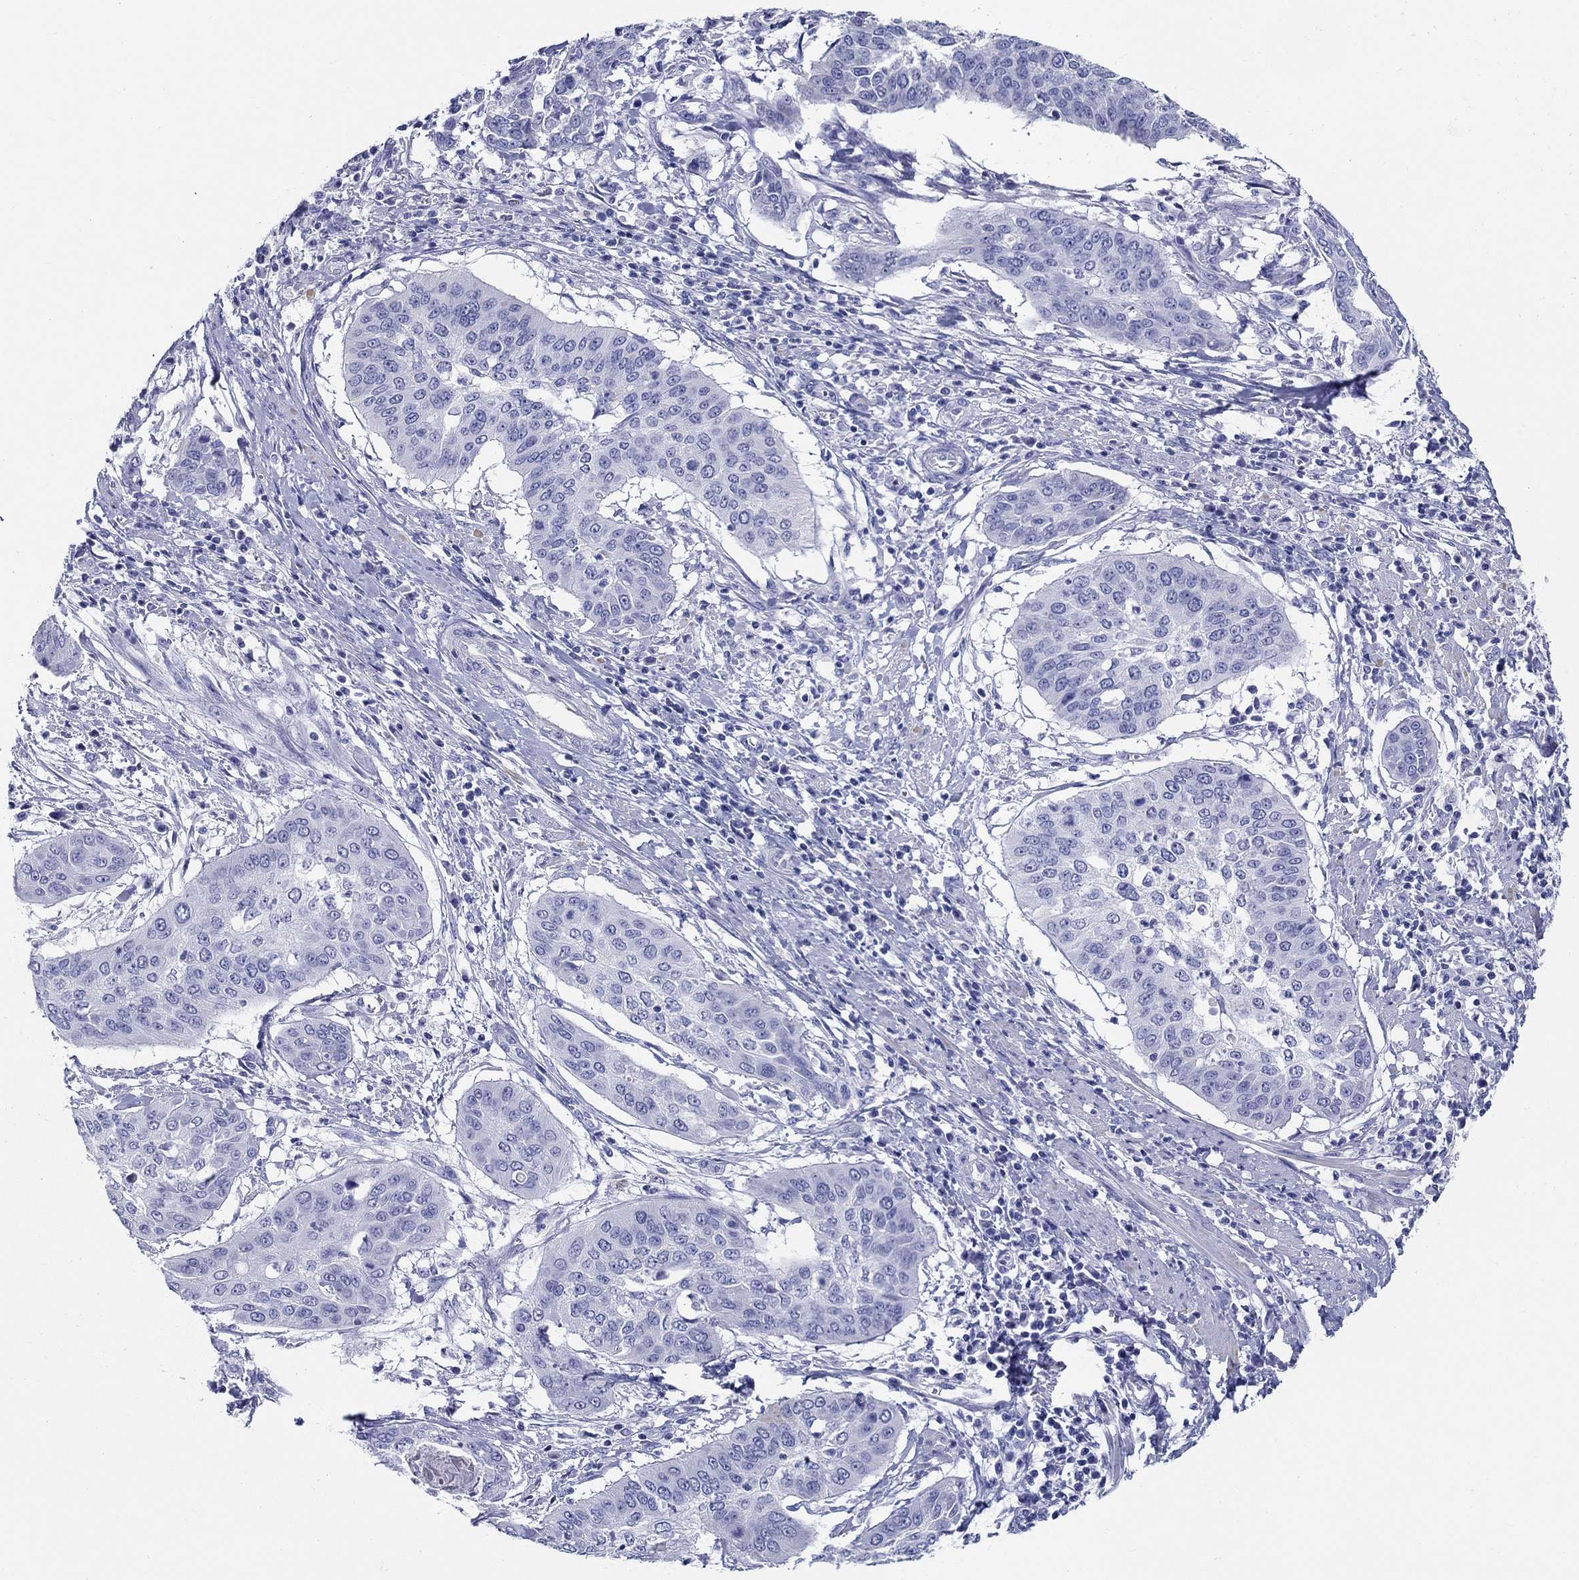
{"staining": {"intensity": "negative", "quantity": "none", "location": "none"}, "tissue": "cervical cancer", "cell_type": "Tumor cells", "image_type": "cancer", "snomed": [{"axis": "morphology", "description": "Squamous cell carcinoma, NOS"}, {"axis": "topography", "description": "Cervix"}], "caption": "Photomicrograph shows no protein staining in tumor cells of squamous cell carcinoma (cervical) tissue.", "gene": "CRYGS", "patient": {"sex": "female", "age": 39}}